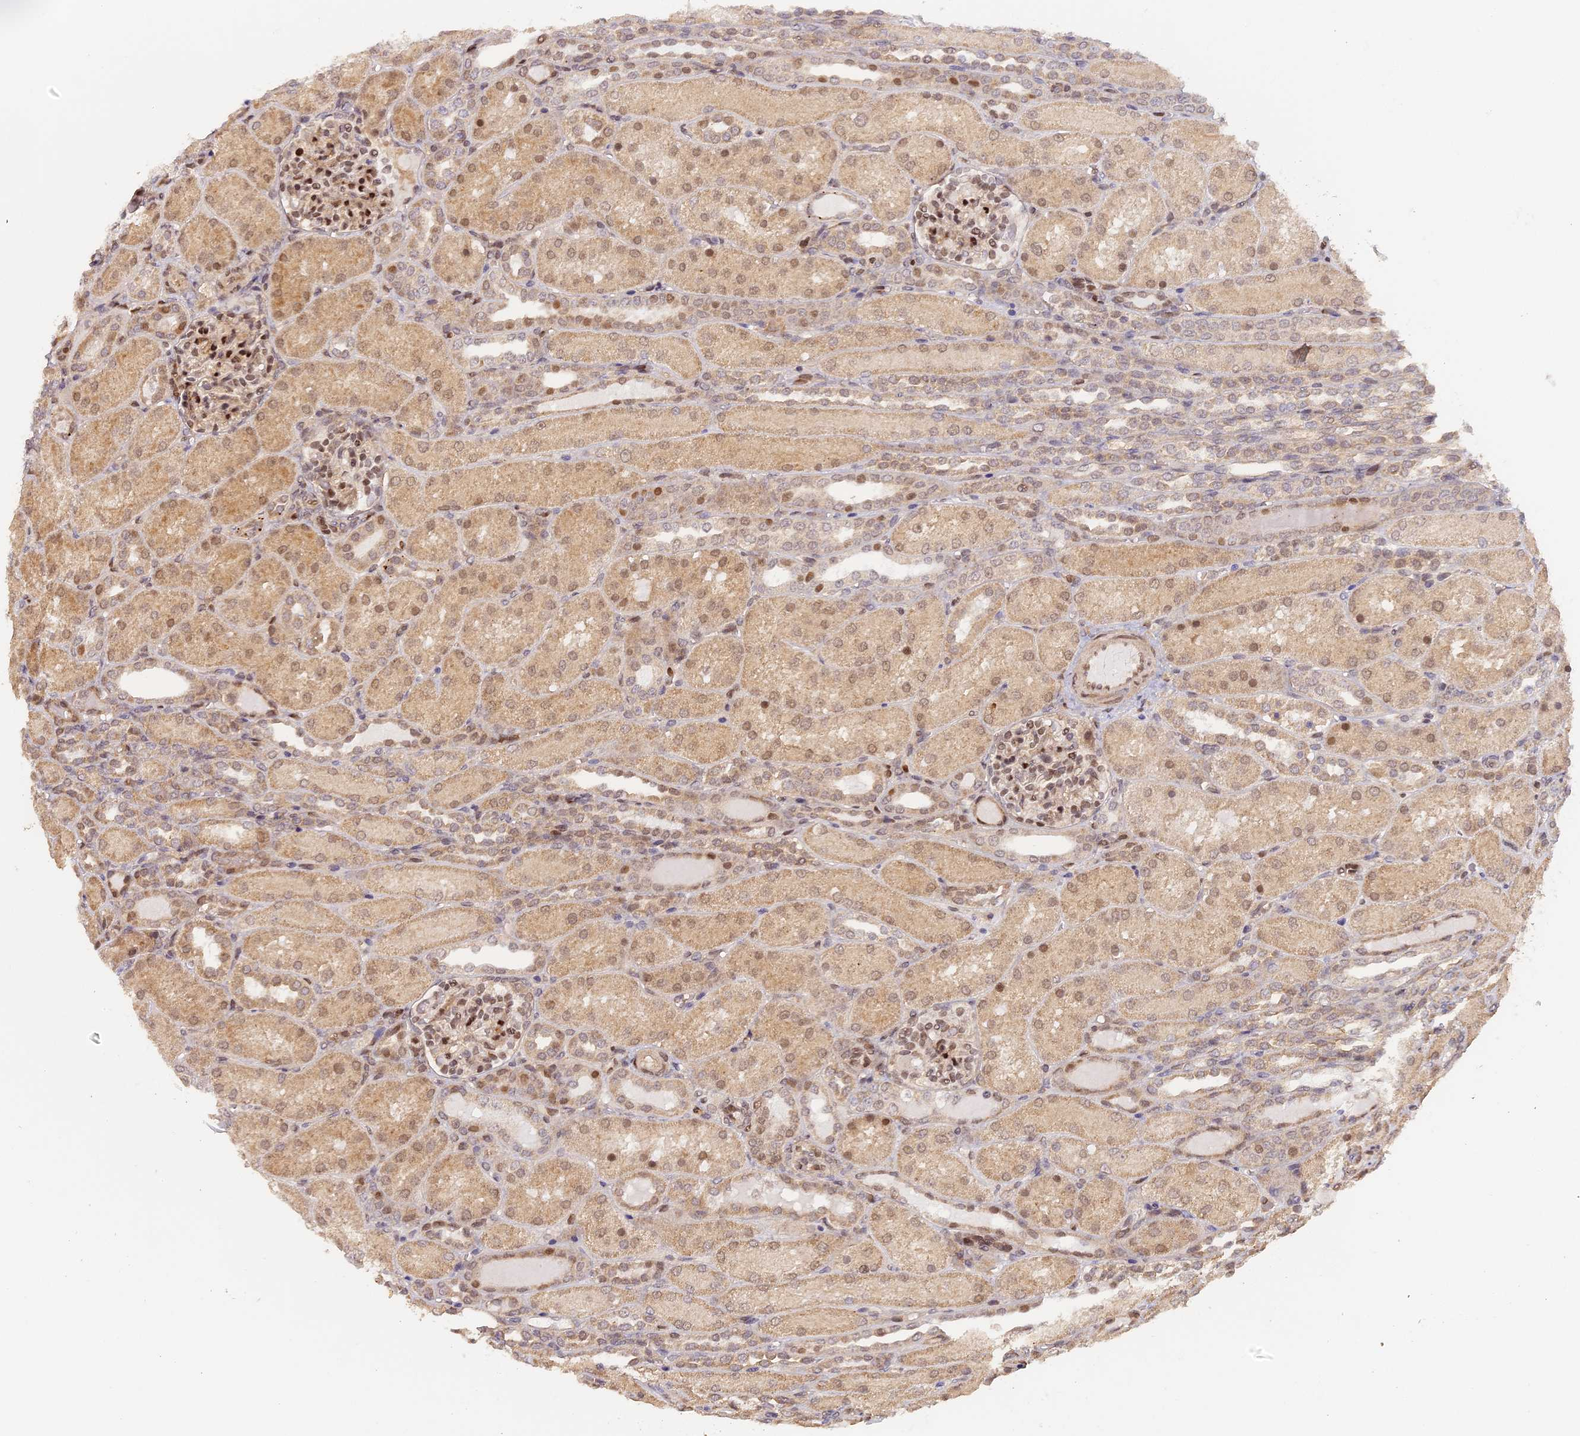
{"staining": {"intensity": "moderate", "quantity": "25%-75%", "location": "nuclear"}, "tissue": "kidney", "cell_type": "Cells in glomeruli", "image_type": "normal", "snomed": [{"axis": "morphology", "description": "Normal tissue, NOS"}, {"axis": "topography", "description": "Kidney"}], "caption": "Normal kidney demonstrates moderate nuclear expression in approximately 25%-75% of cells in glomeruli, visualized by immunohistochemistry.", "gene": "MYBL2", "patient": {"sex": "male", "age": 1}}